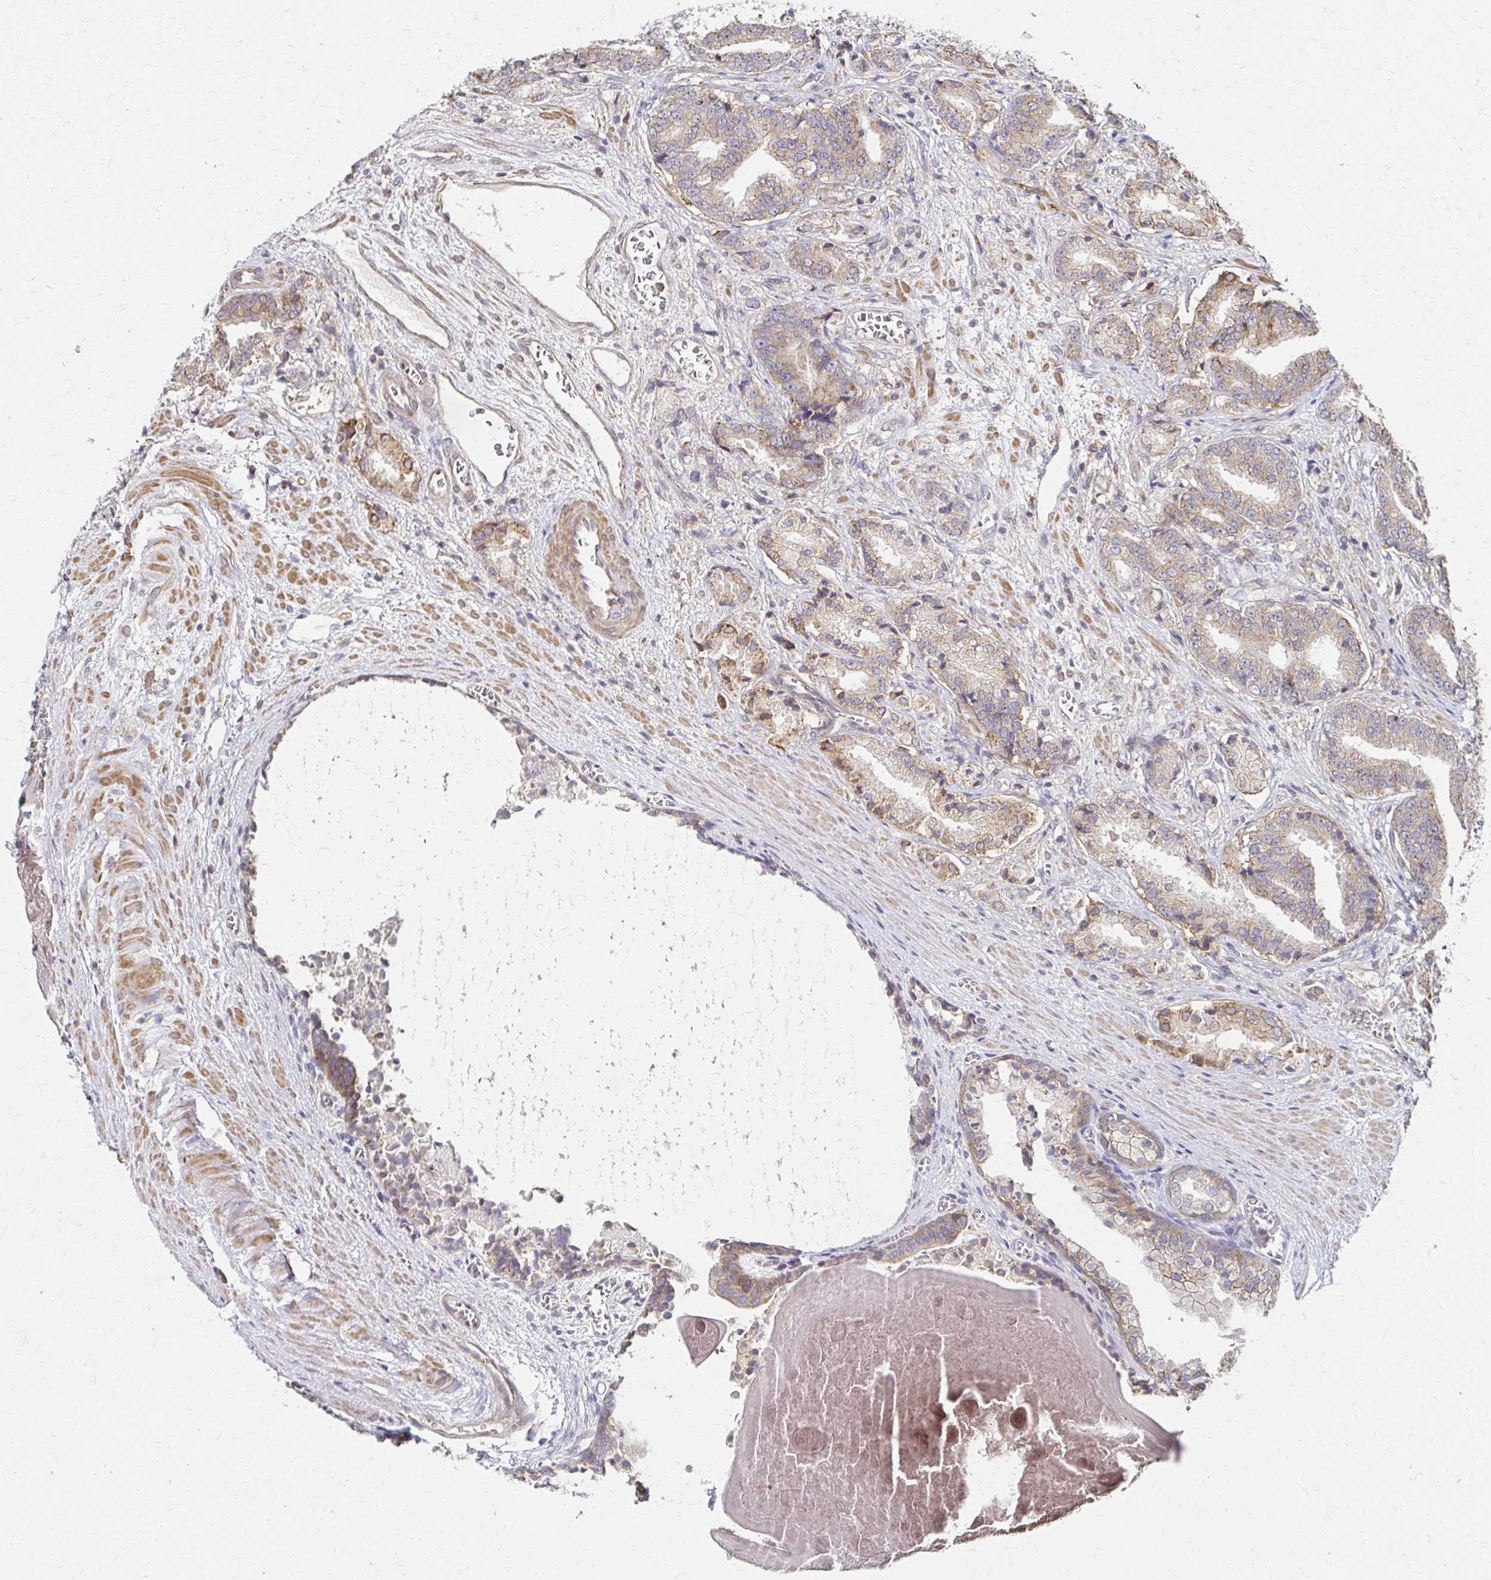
{"staining": {"intensity": "moderate", "quantity": "25%-75%", "location": "cytoplasmic/membranous"}, "tissue": "prostate cancer", "cell_type": "Tumor cells", "image_type": "cancer", "snomed": [{"axis": "morphology", "description": "Adenocarcinoma, High grade"}, {"axis": "topography", "description": "Prostate and seminal vesicle, NOS"}], "caption": "Tumor cells display medium levels of moderate cytoplasmic/membranous staining in about 25%-75% of cells in human adenocarcinoma (high-grade) (prostate).", "gene": "EOLA2", "patient": {"sex": "male", "age": 61}}